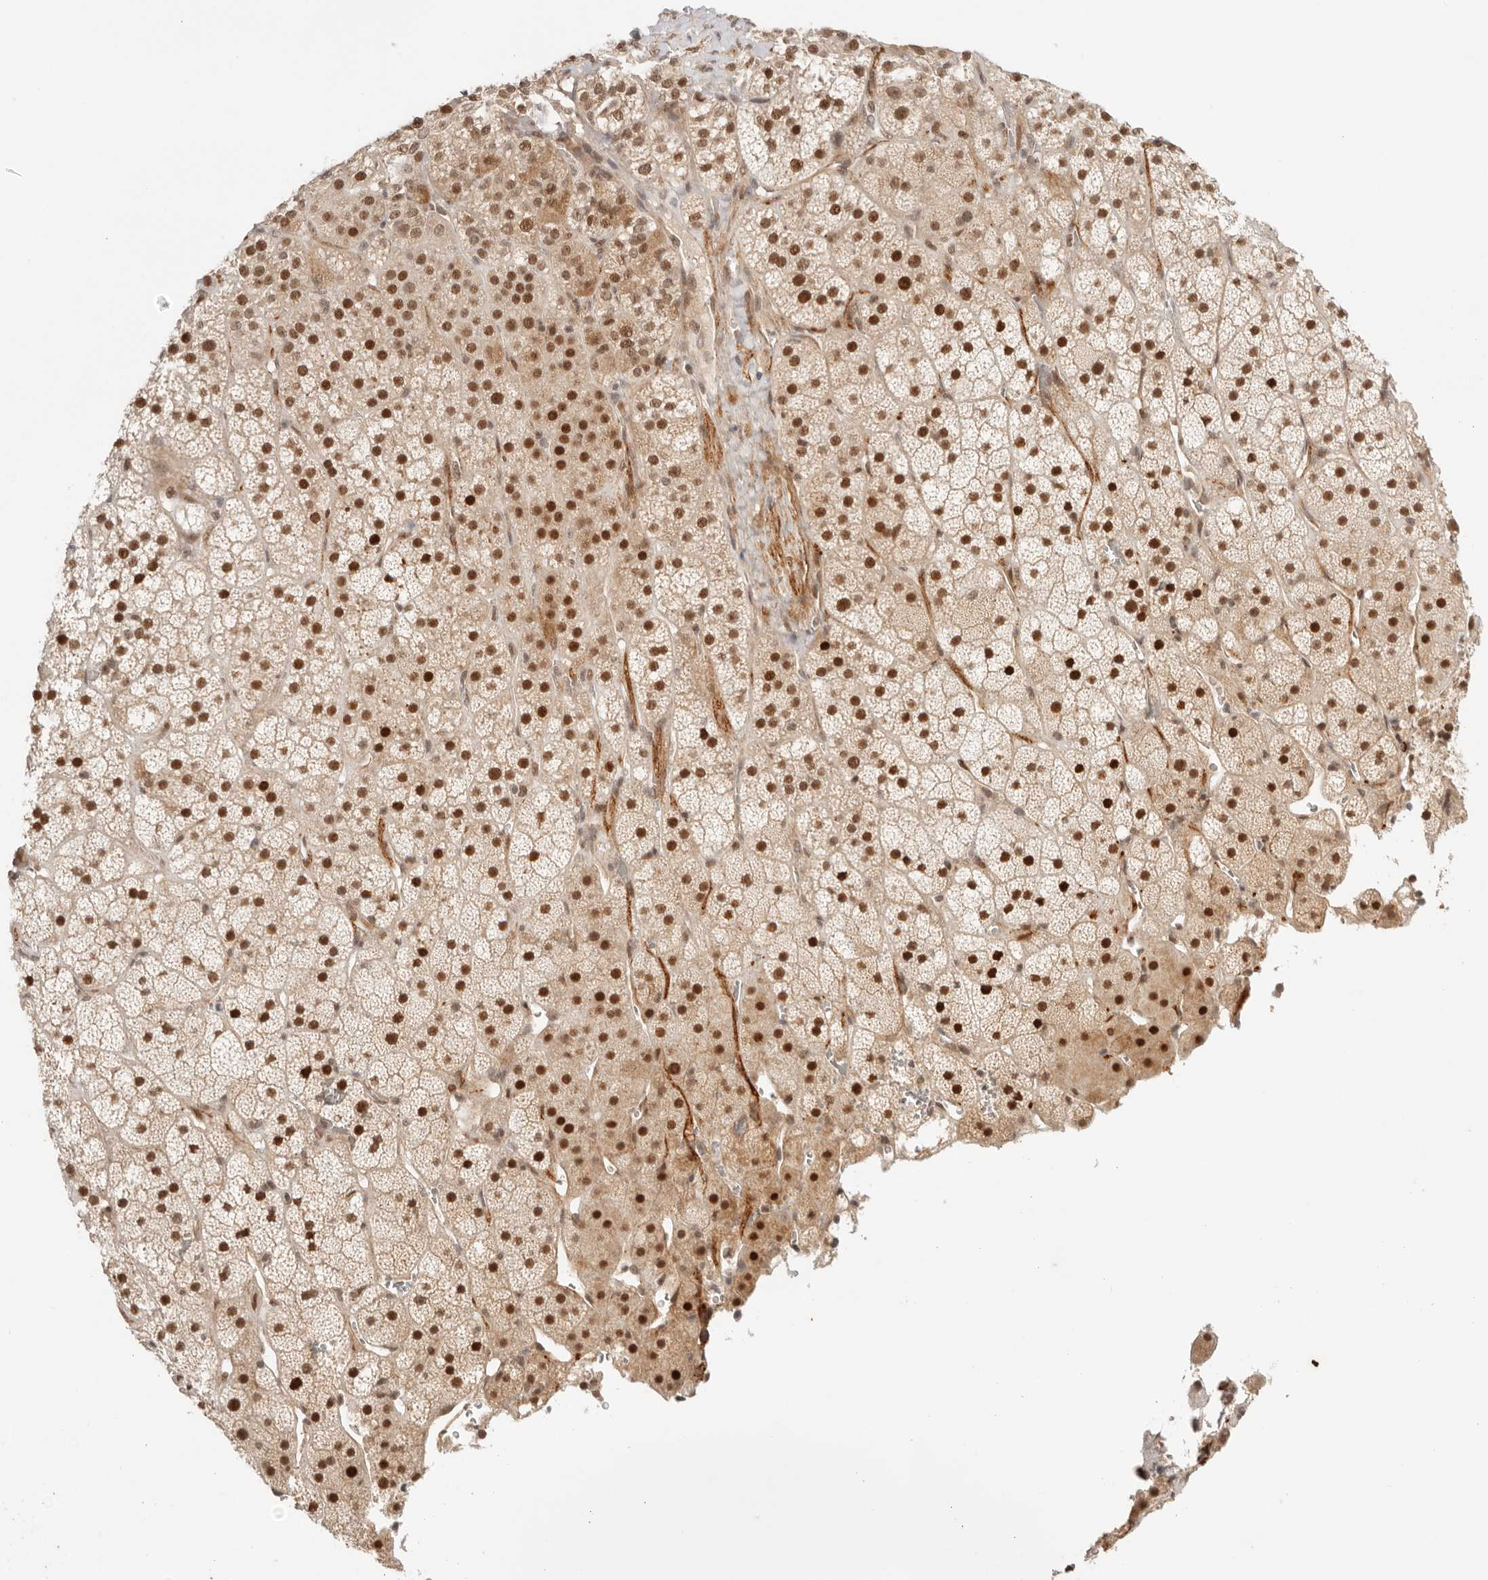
{"staining": {"intensity": "strong", "quantity": ">75%", "location": "nuclear"}, "tissue": "adrenal gland", "cell_type": "Glandular cells", "image_type": "normal", "snomed": [{"axis": "morphology", "description": "Normal tissue, NOS"}, {"axis": "topography", "description": "Adrenal gland"}], "caption": "An immunohistochemistry (IHC) histopathology image of benign tissue is shown. Protein staining in brown highlights strong nuclear positivity in adrenal gland within glandular cells.", "gene": "GTF2E2", "patient": {"sex": "male", "age": 57}}